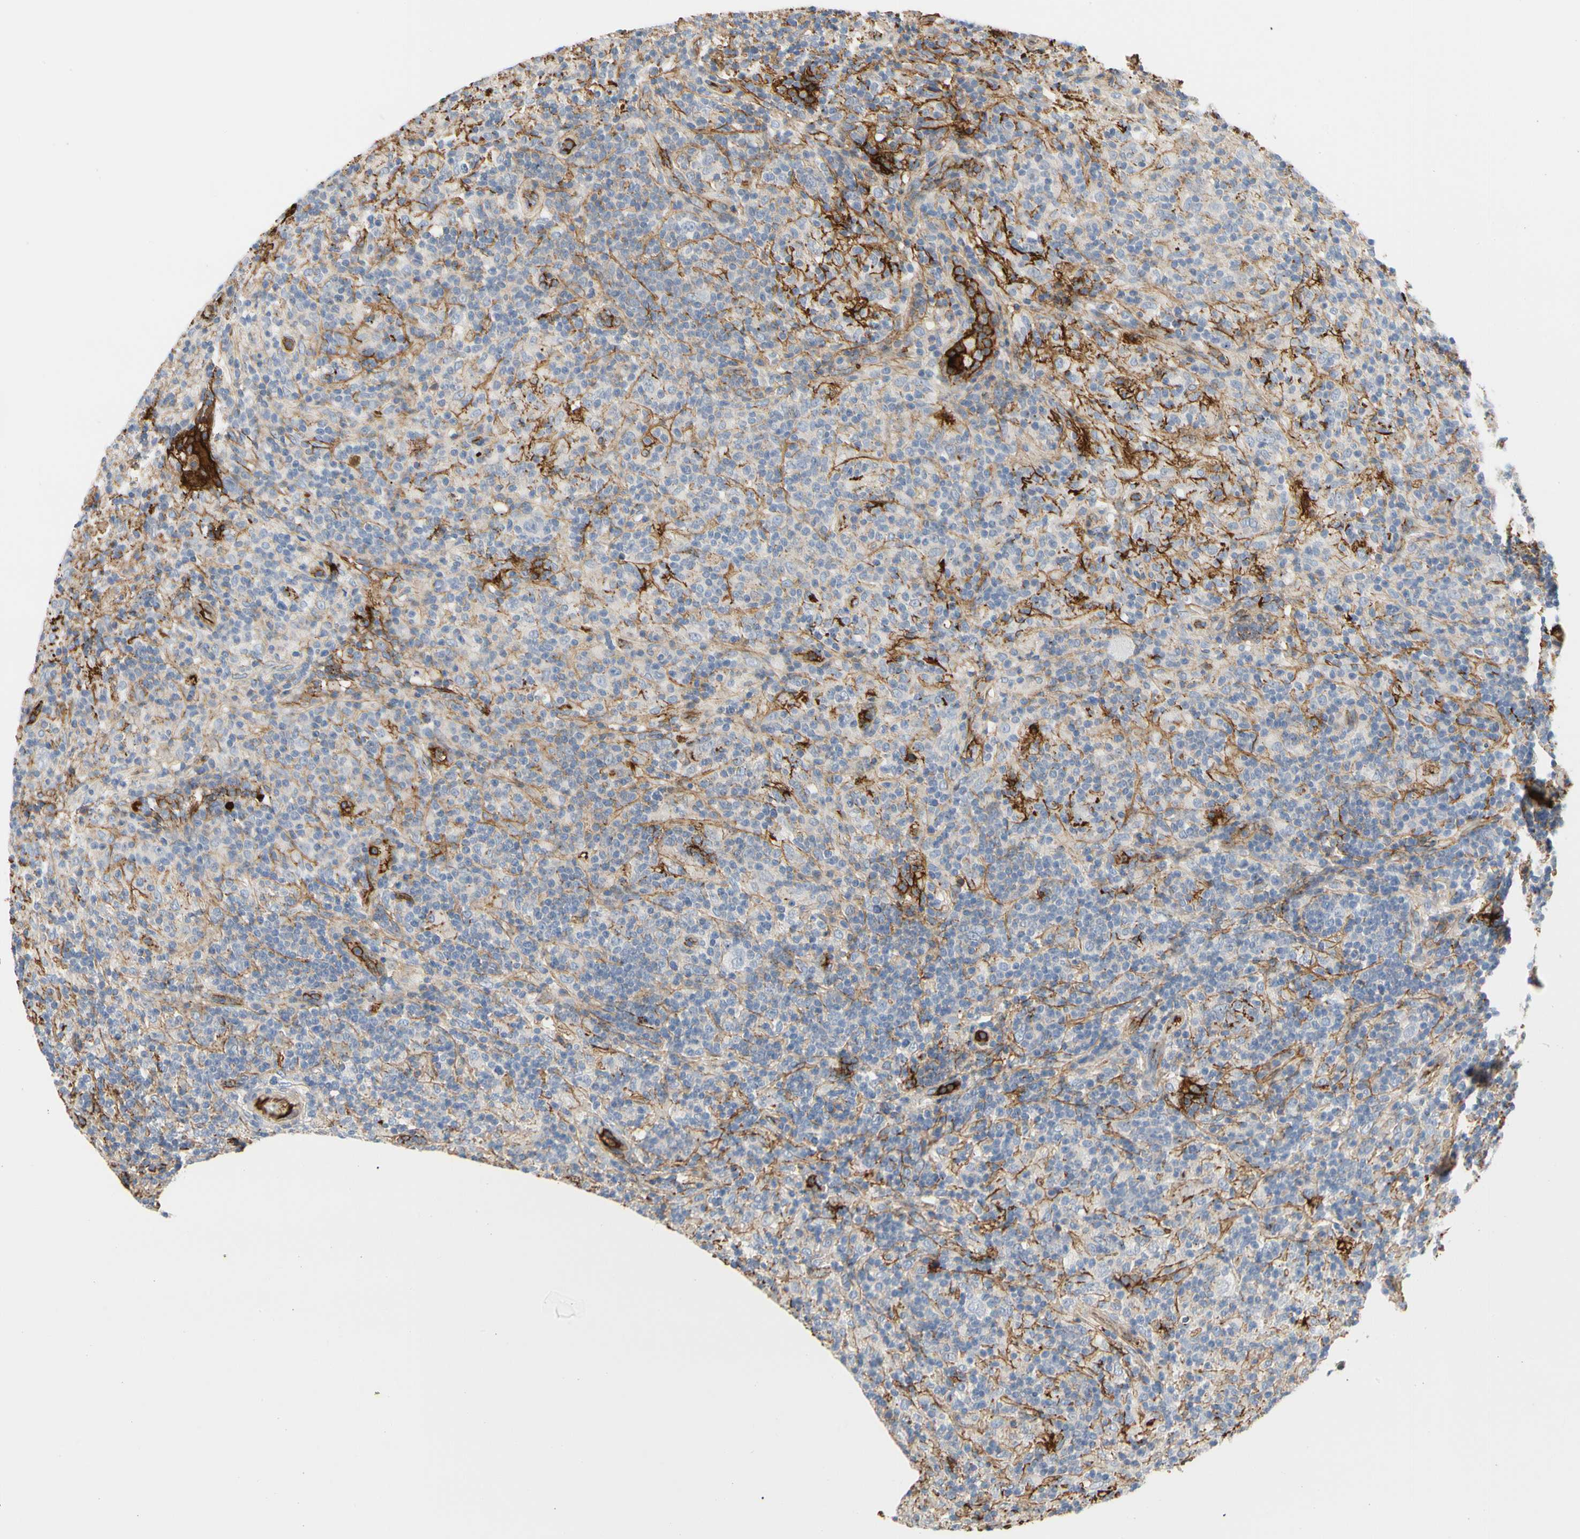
{"staining": {"intensity": "weak", "quantity": "<25%", "location": "cytoplasmic/membranous"}, "tissue": "lymphoma", "cell_type": "Tumor cells", "image_type": "cancer", "snomed": [{"axis": "morphology", "description": "Hodgkin's disease, NOS"}, {"axis": "topography", "description": "Lymph node"}], "caption": "DAB (3,3'-diaminobenzidine) immunohistochemical staining of human lymphoma displays no significant positivity in tumor cells.", "gene": "FGB", "patient": {"sex": "male", "age": 70}}